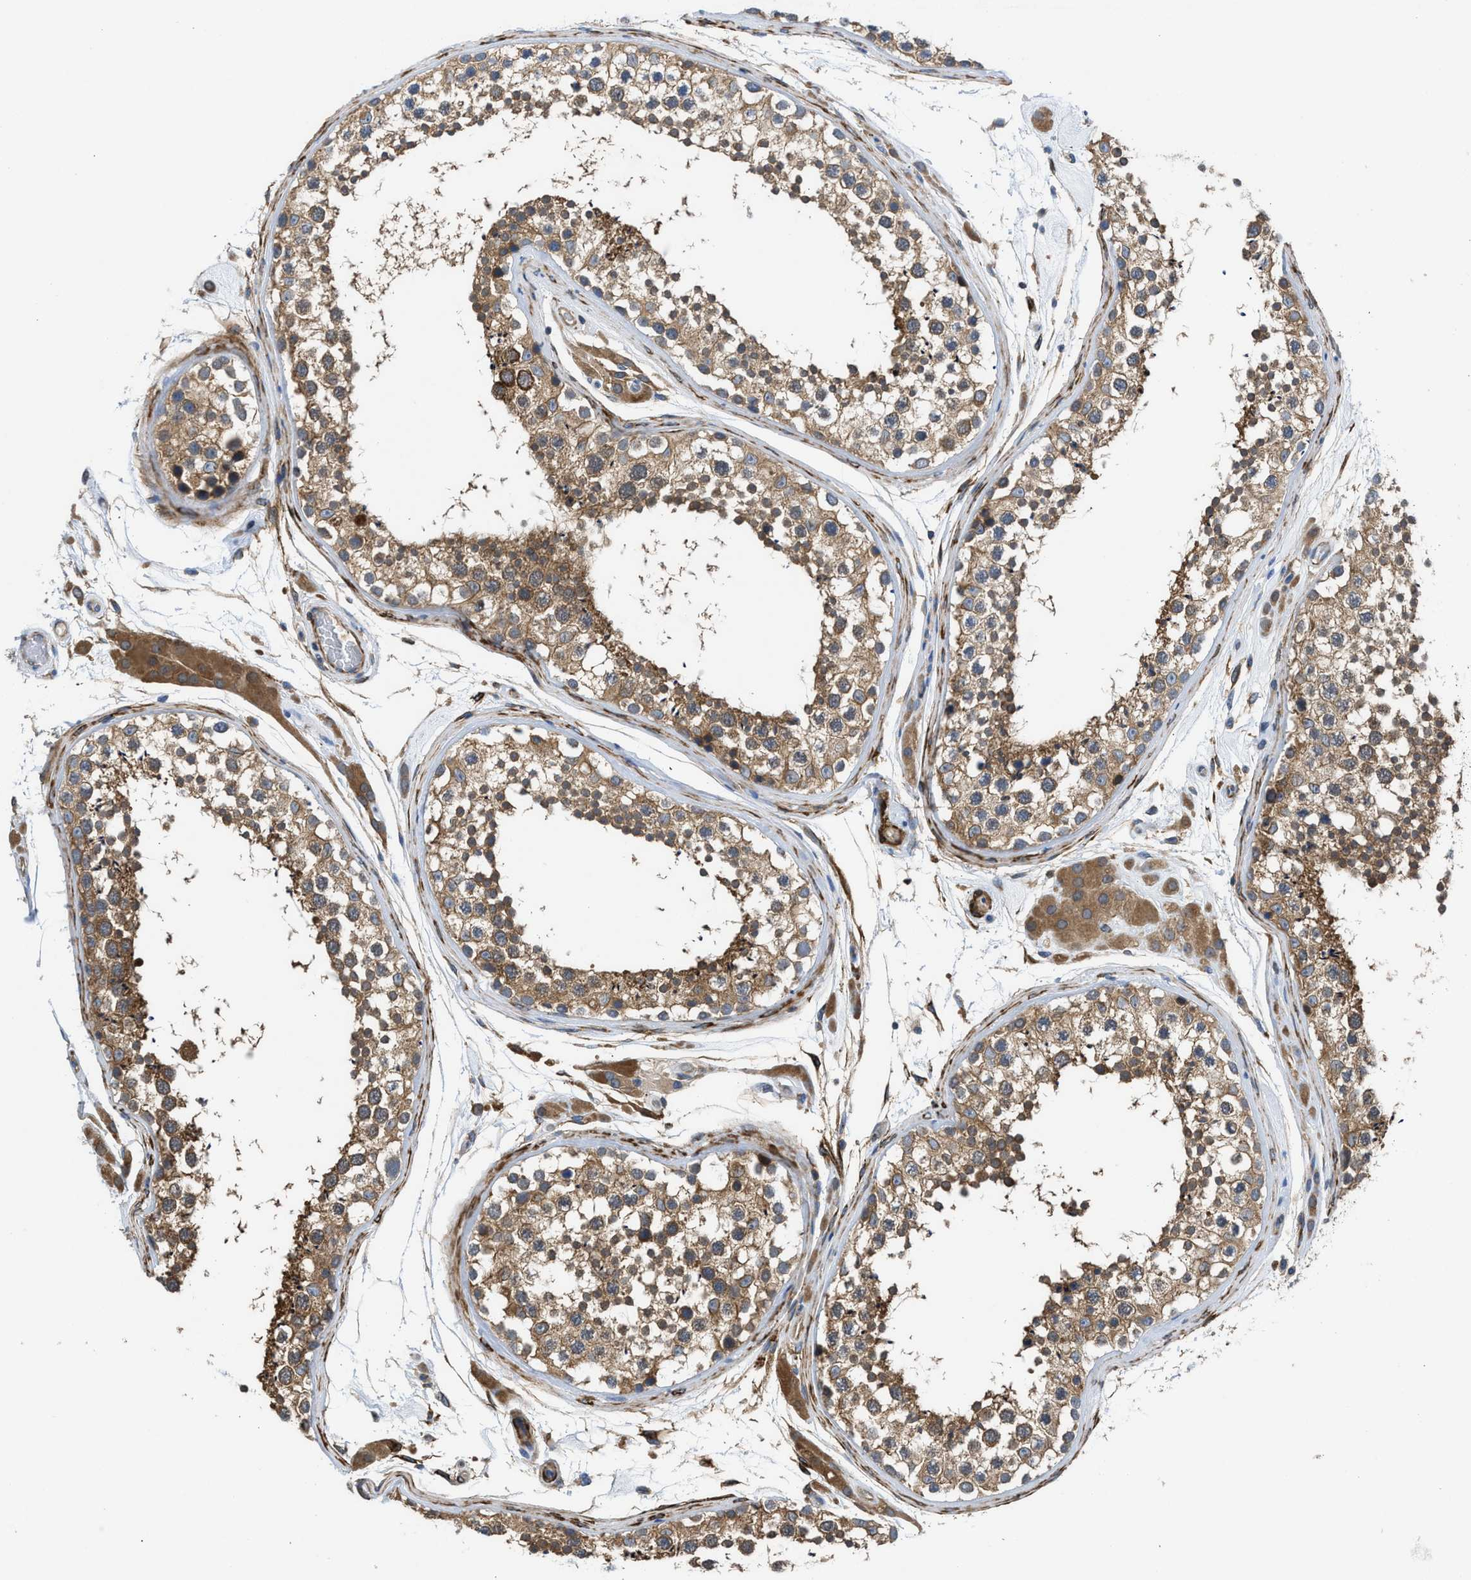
{"staining": {"intensity": "moderate", "quantity": ">75%", "location": "cytoplasmic/membranous"}, "tissue": "testis", "cell_type": "Cells in seminiferous ducts", "image_type": "normal", "snomed": [{"axis": "morphology", "description": "Normal tissue, NOS"}, {"axis": "topography", "description": "Testis"}], "caption": "High-magnification brightfield microscopy of unremarkable testis stained with DAB (brown) and counterstained with hematoxylin (blue). cells in seminiferous ducts exhibit moderate cytoplasmic/membranous positivity is identified in approximately>75% of cells.", "gene": "CHKB", "patient": {"sex": "male", "age": 46}}